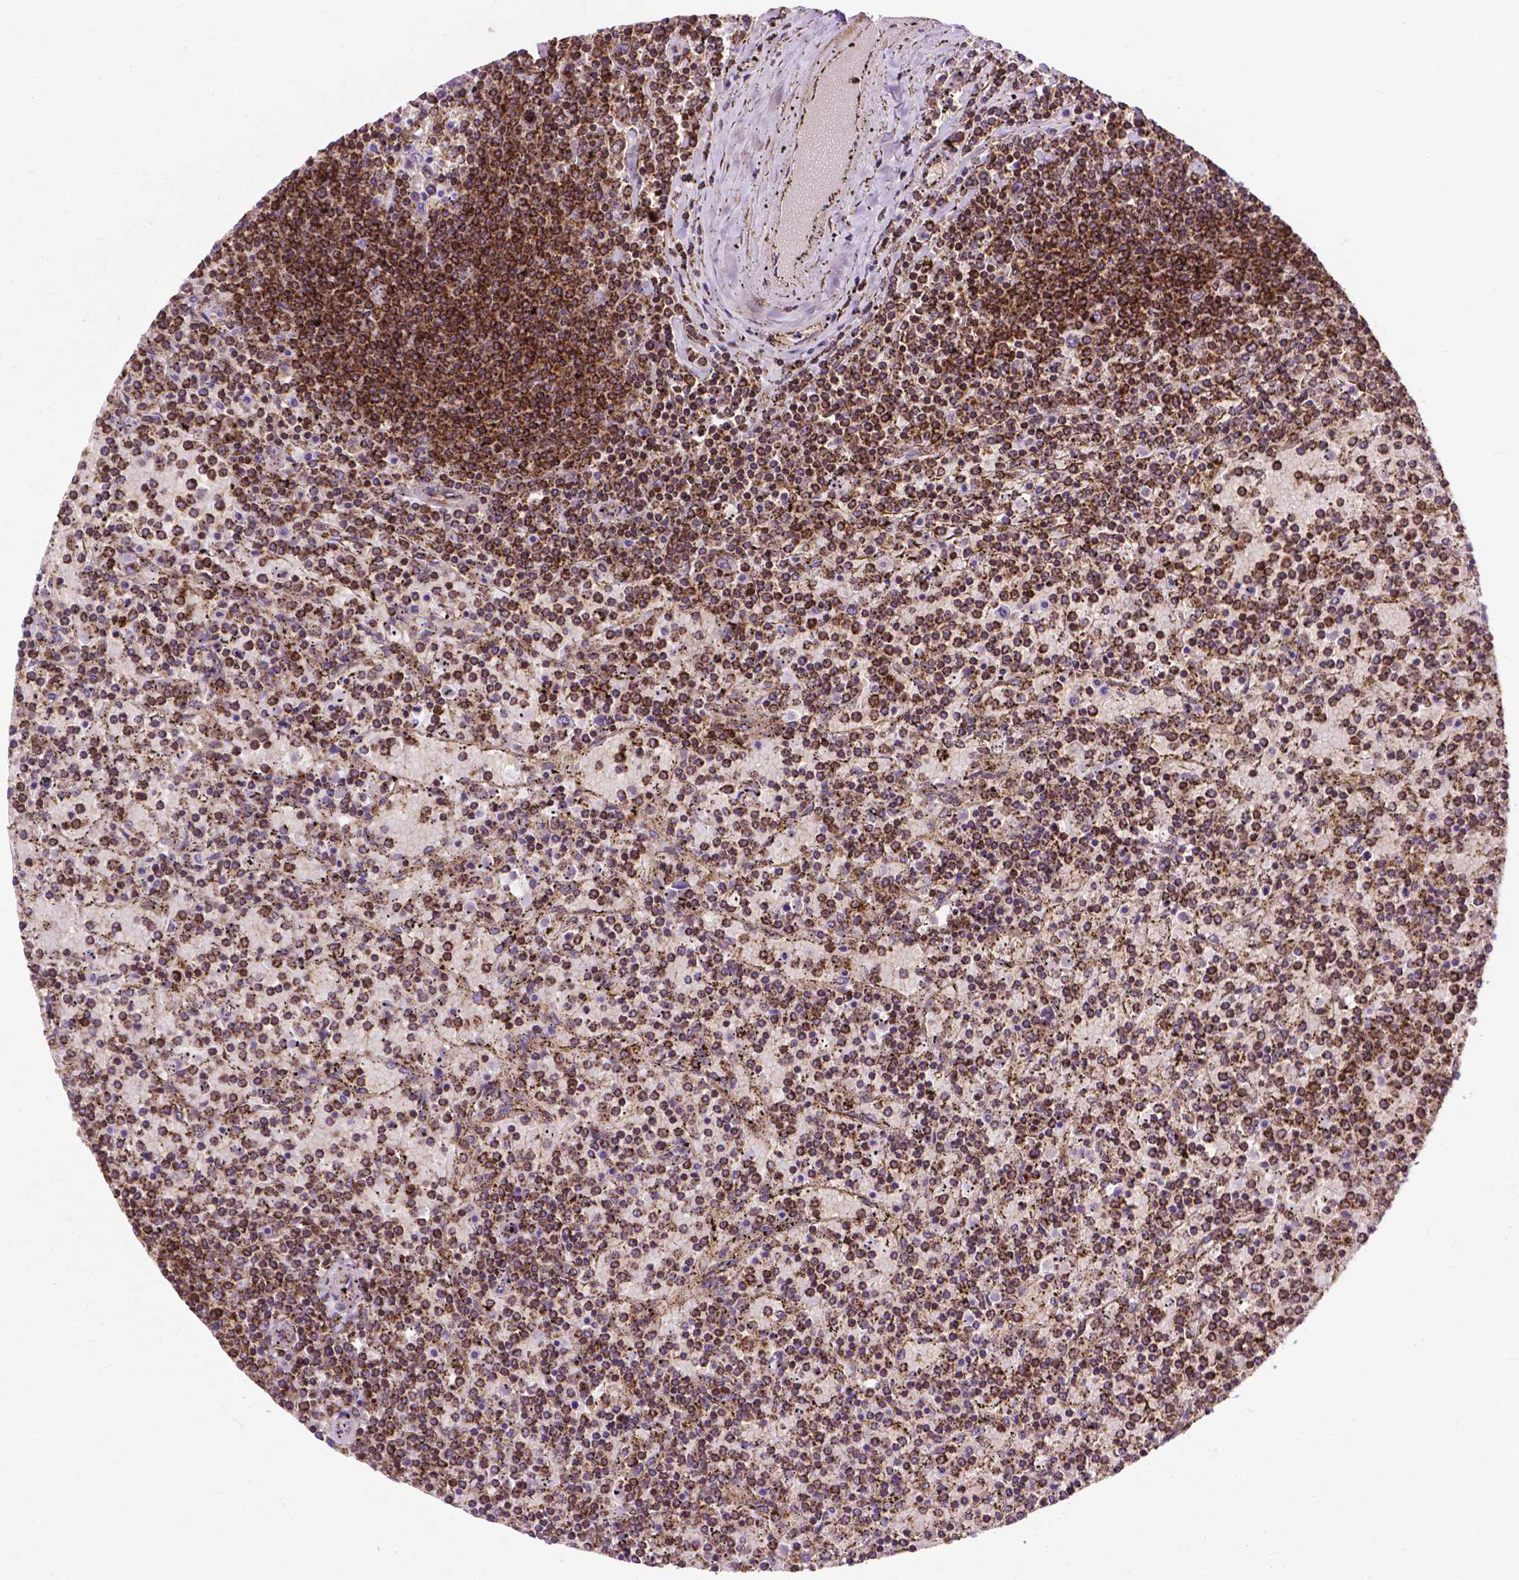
{"staining": {"intensity": "moderate", "quantity": ">75%", "location": "cytoplasmic/membranous"}, "tissue": "lymphoma", "cell_type": "Tumor cells", "image_type": "cancer", "snomed": [{"axis": "morphology", "description": "Malignant lymphoma, non-Hodgkin's type, Low grade"}, {"axis": "topography", "description": "Spleen"}], "caption": "Immunohistochemistry photomicrograph of lymphoma stained for a protein (brown), which shows medium levels of moderate cytoplasmic/membranous staining in about >75% of tumor cells.", "gene": "CHMP4A", "patient": {"sex": "female", "age": 77}}